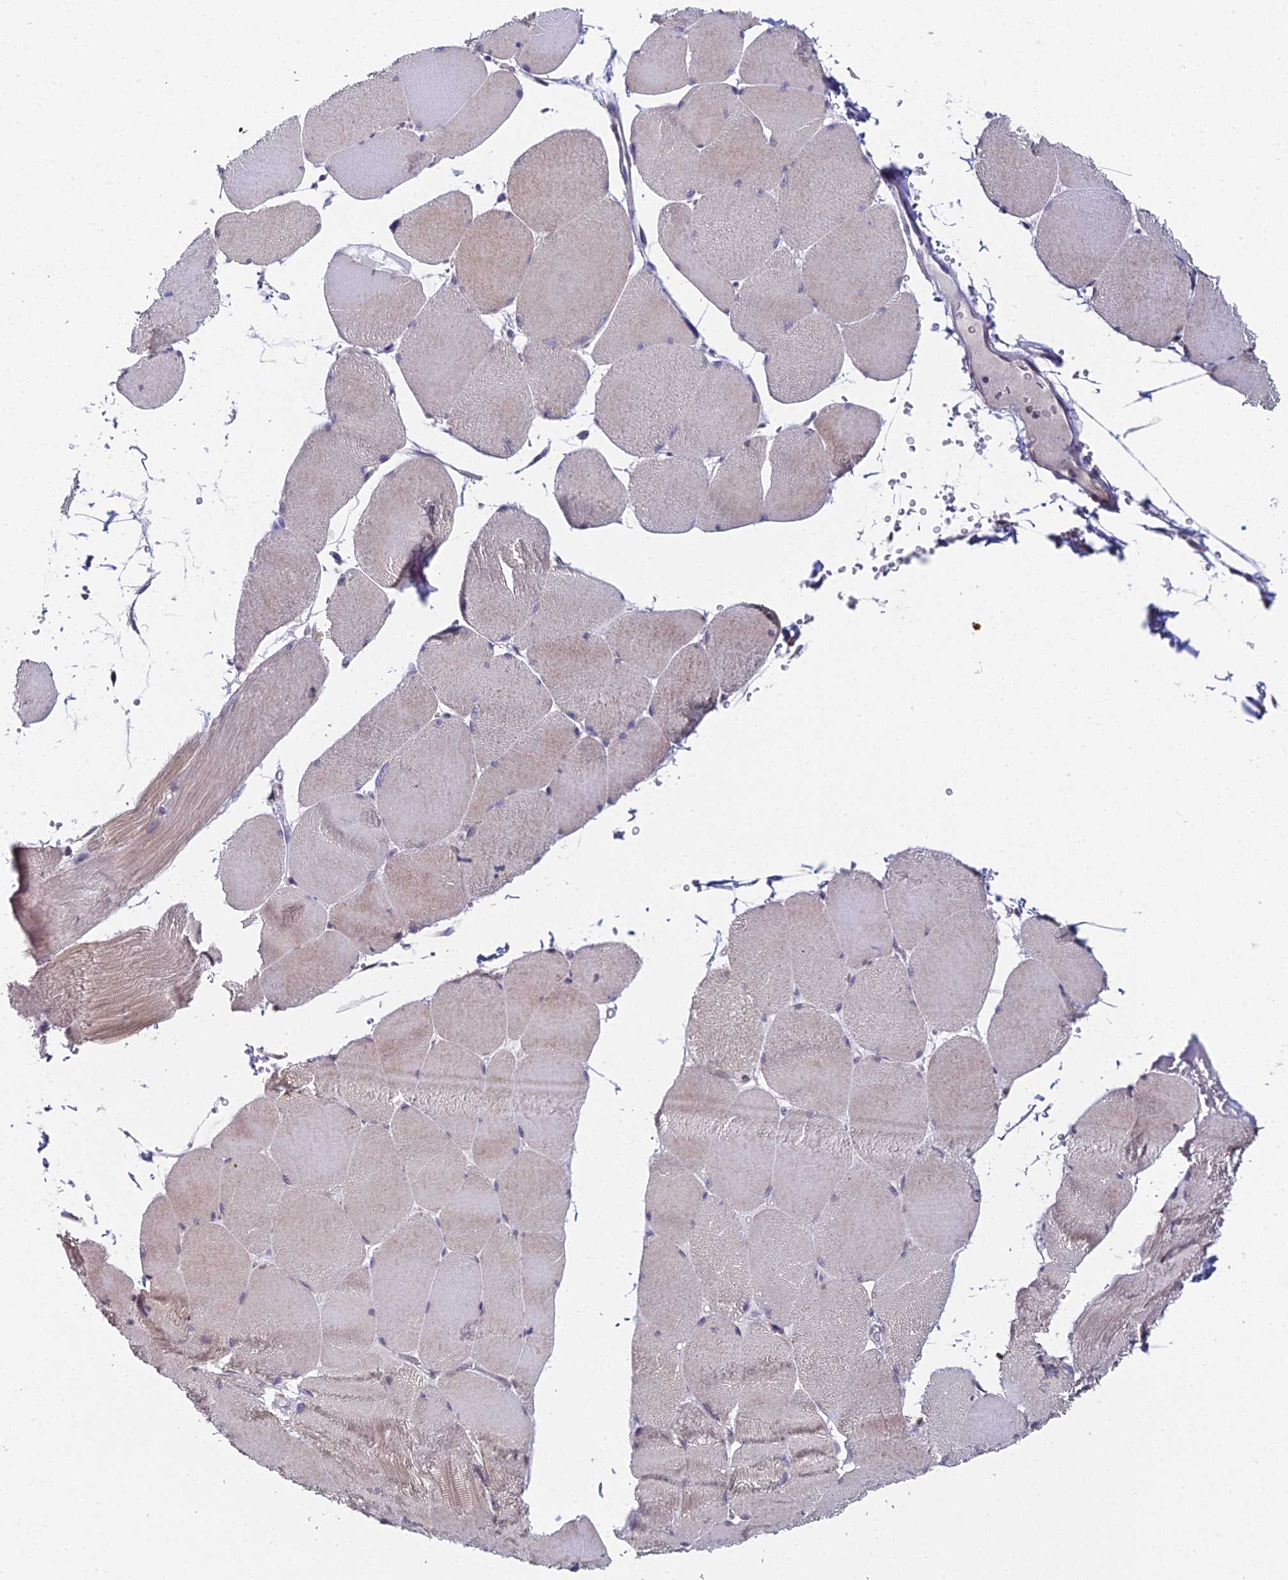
{"staining": {"intensity": "weak", "quantity": "25%-75%", "location": "cytoplasmic/membranous"}, "tissue": "skeletal muscle", "cell_type": "Myocytes", "image_type": "normal", "snomed": [{"axis": "morphology", "description": "Normal tissue, NOS"}, {"axis": "topography", "description": "Skeletal muscle"}, {"axis": "topography", "description": "Head-Neck"}], "caption": "Skeletal muscle was stained to show a protein in brown. There is low levels of weak cytoplasmic/membranous staining in approximately 25%-75% of myocytes. (DAB = brown stain, brightfield microscopy at high magnification).", "gene": "PRR22", "patient": {"sex": "male", "age": 66}}